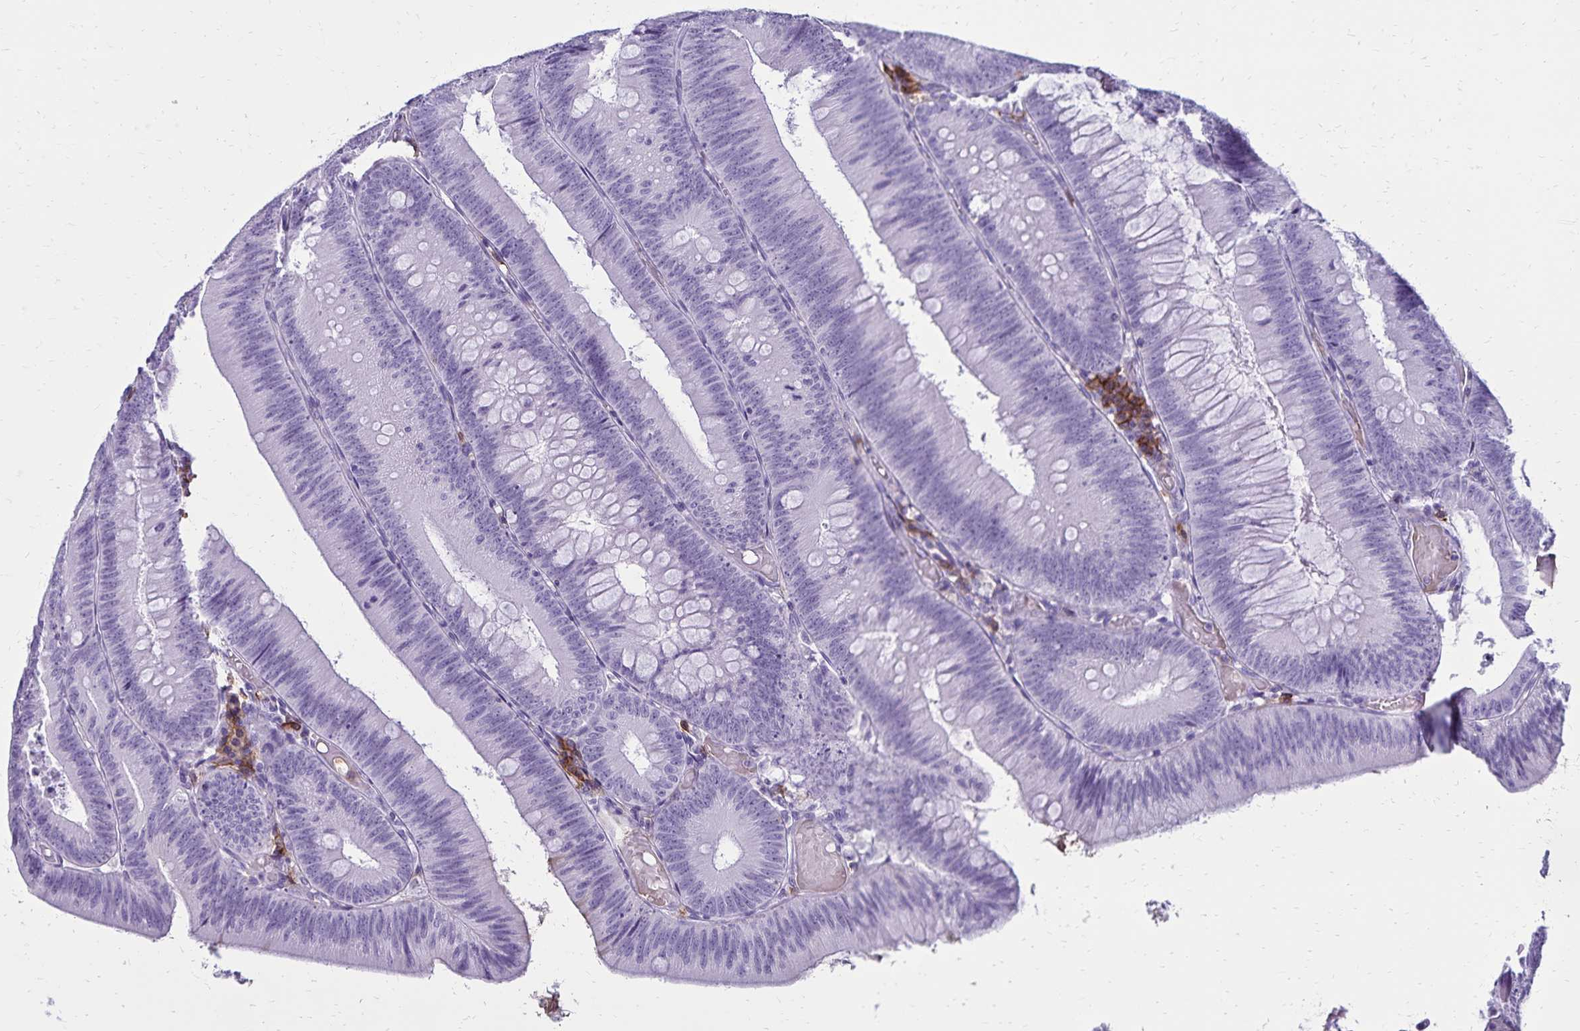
{"staining": {"intensity": "negative", "quantity": "none", "location": "none"}, "tissue": "colorectal cancer", "cell_type": "Tumor cells", "image_type": "cancer", "snomed": [{"axis": "morphology", "description": "Adenocarcinoma, NOS"}, {"axis": "topography", "description": "Colon"}], "caption": "There is no significant positivity in tumor cells of adenocarcinoma (colorectal).", "gene": "CD27", "patient": {"sex": "male", "age": 84}}